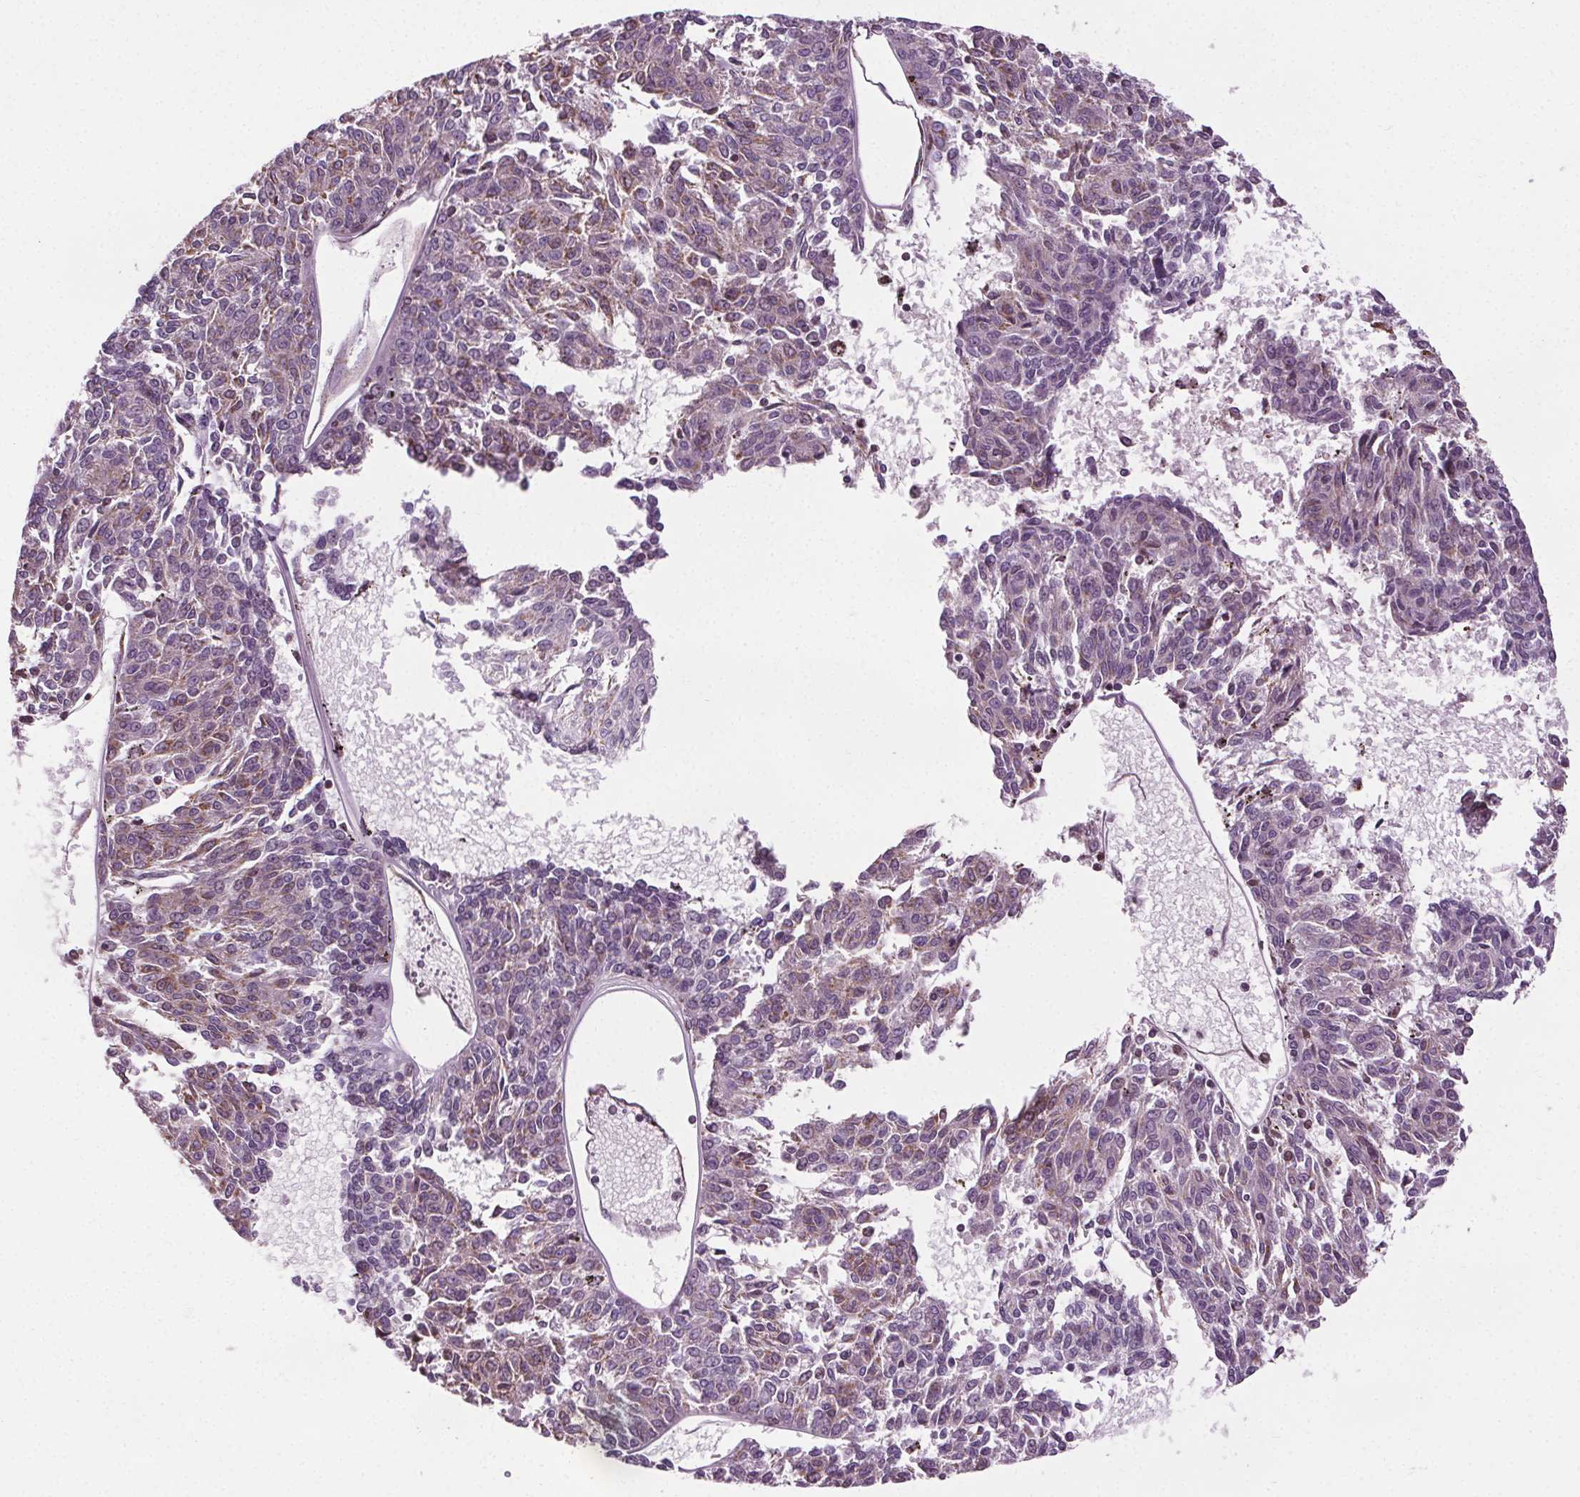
{"staining": {"intensity": "moderate", "quantity": "<25%", "location": "cytoplasmic/membranous"}, "tissue": "melanoma", "cell_type": "Tumor cells", "image_type": "cancer", "snomed": [{"axis": "morphology", "description": "Malignant melanoma, NOS"}, {"axis": "topography", "description": "Skin"}], "caption": "High-power microscopy captured an immunohistochemistry (IHC) histopathology image of malignant melanoma, revealing moderate cytoplasmic/membranous positivity in about <25% of tumor cells.", "gene": "LFNG", "patient": {"sex": "female", "age": 72}}